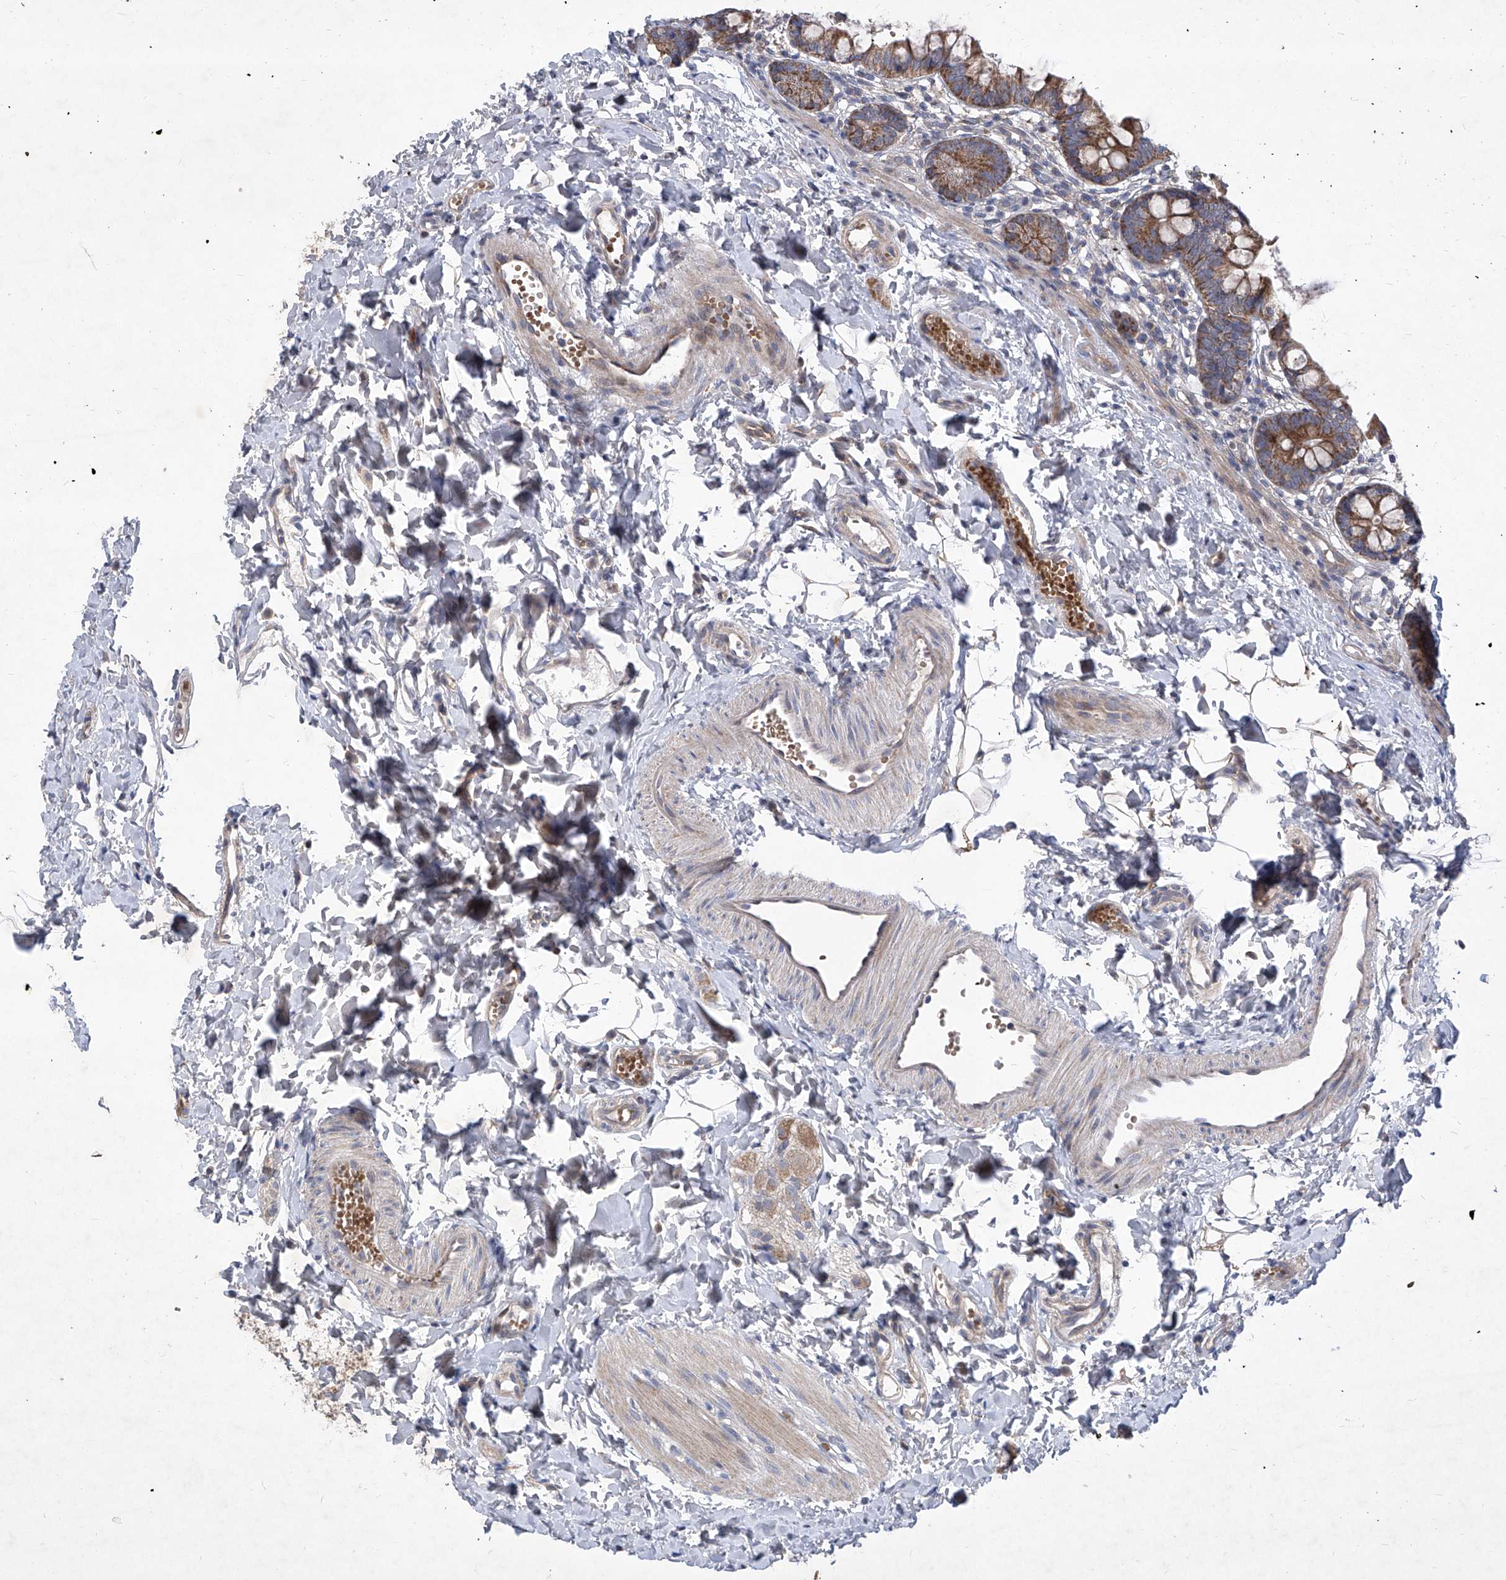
{"staining": {"intensity": "moderate", "quantity": ">75%", "location": "cytoplasmic/membranous"}, "tissue": "small intestine", "cell_type": "Glandular cells", "image_type": "normal", "snomed": [{"axis": "morphology", "description": "Normal tissue, NOS"}, {"axis": "topography", "description": "Small intestine"}], "caption": "Immunohistochemistry (IHC) (DAB (3,3'-diaminobenzidine)) staining of normal human small intestine displays moderate cytoplasmic/membranous protein expression in about >75% of glandular cells. (Brightfield microscopy of DAB IHC at high magnification).", "gene": "COQ3", "patient": {"sex": "male", "age": 7}}